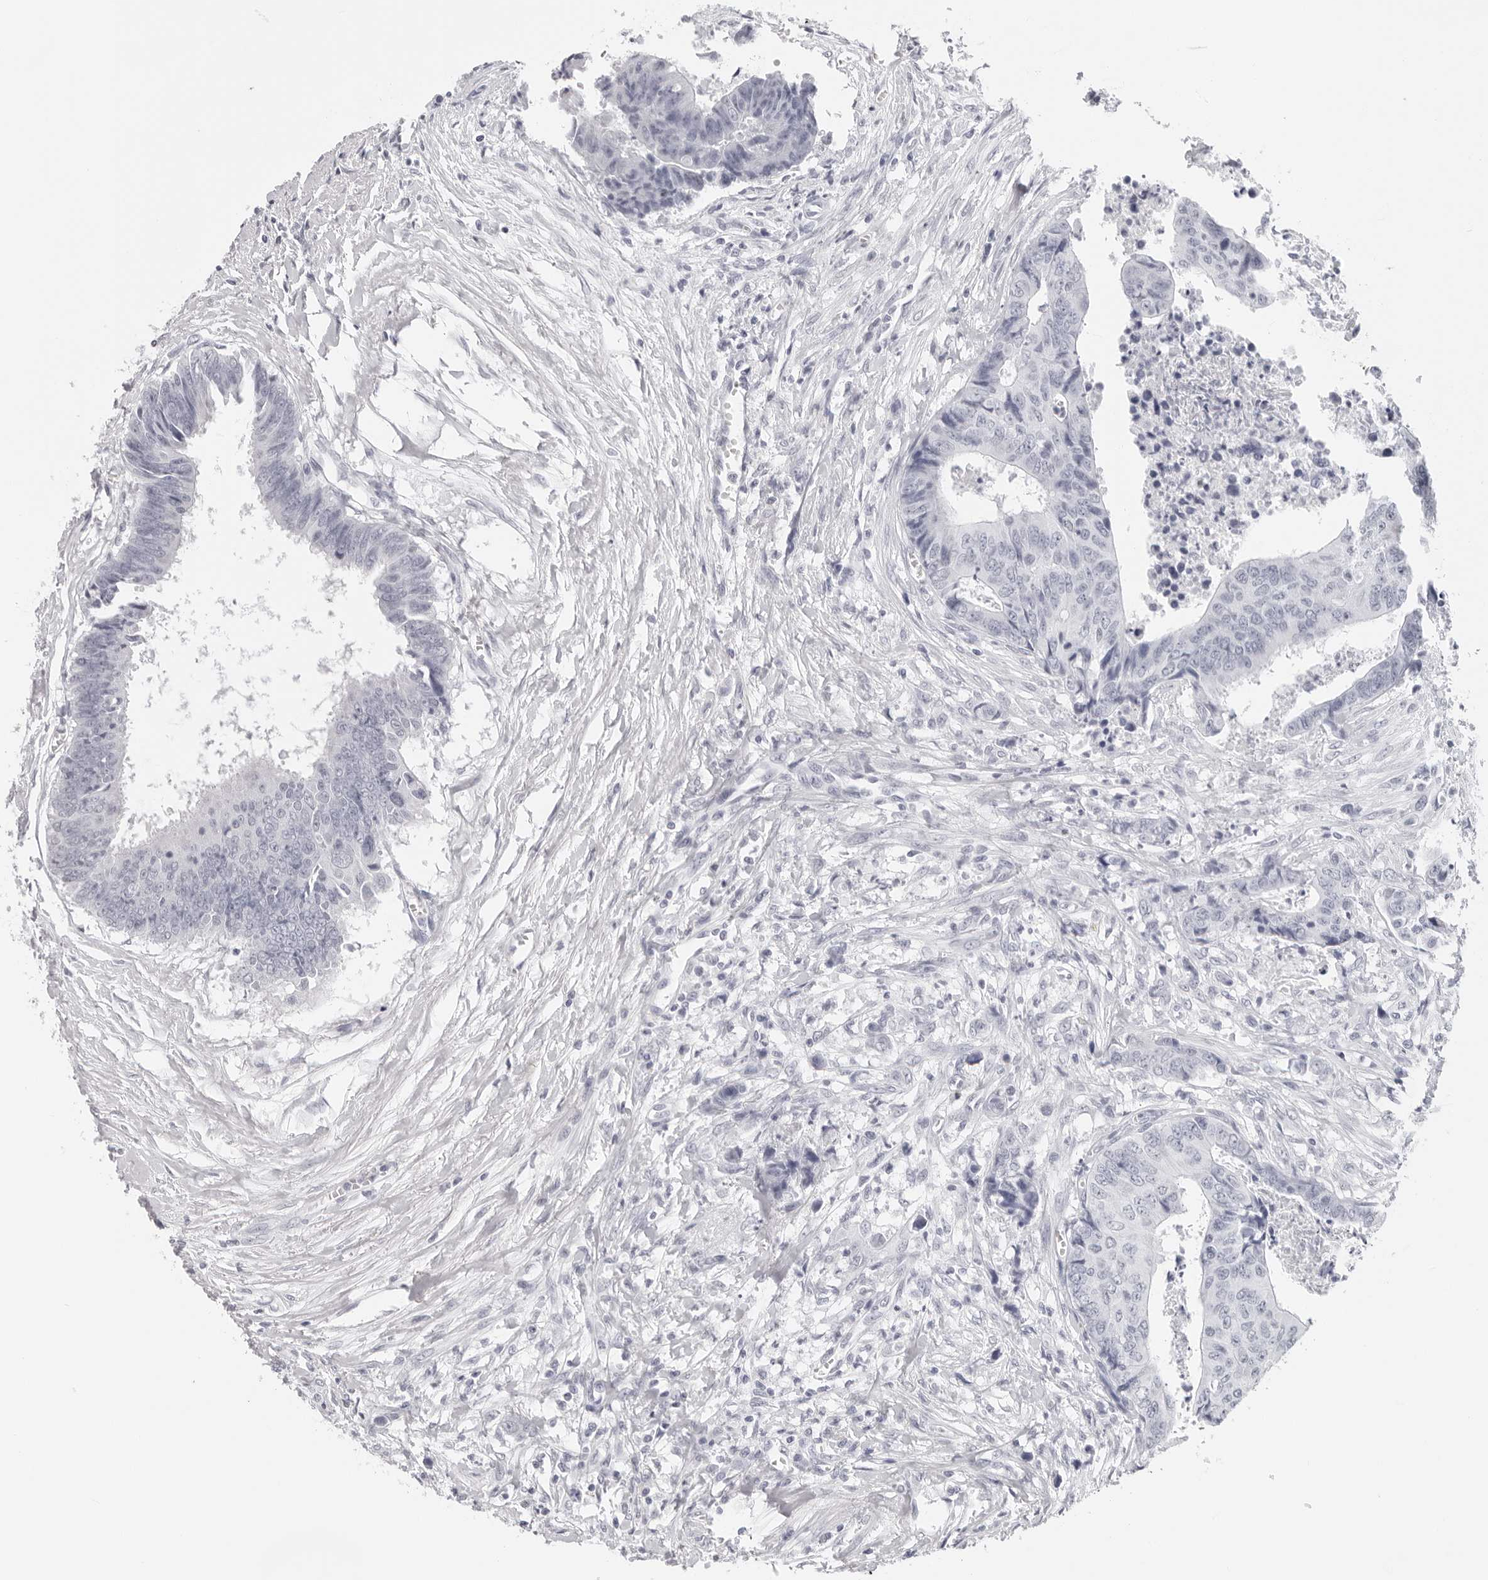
{"staining": {"intensity": "negative", "quantity": "none", "location": "none"}, "tissue": "colorectal cancer", "cell_type": "Tumor cells", "image_type": "cancer", "snomed": [{"axis": "morphology", "description": "Adenocarcinoma, NOS"}, {"axis": "topography", "description": "Rectum"}], "caption": "Tumor cells are negative for brown protein staining in colorectal adenocarcinoma.", "gene": "CST5", "patient": {"sex": "male", "age": 84}}